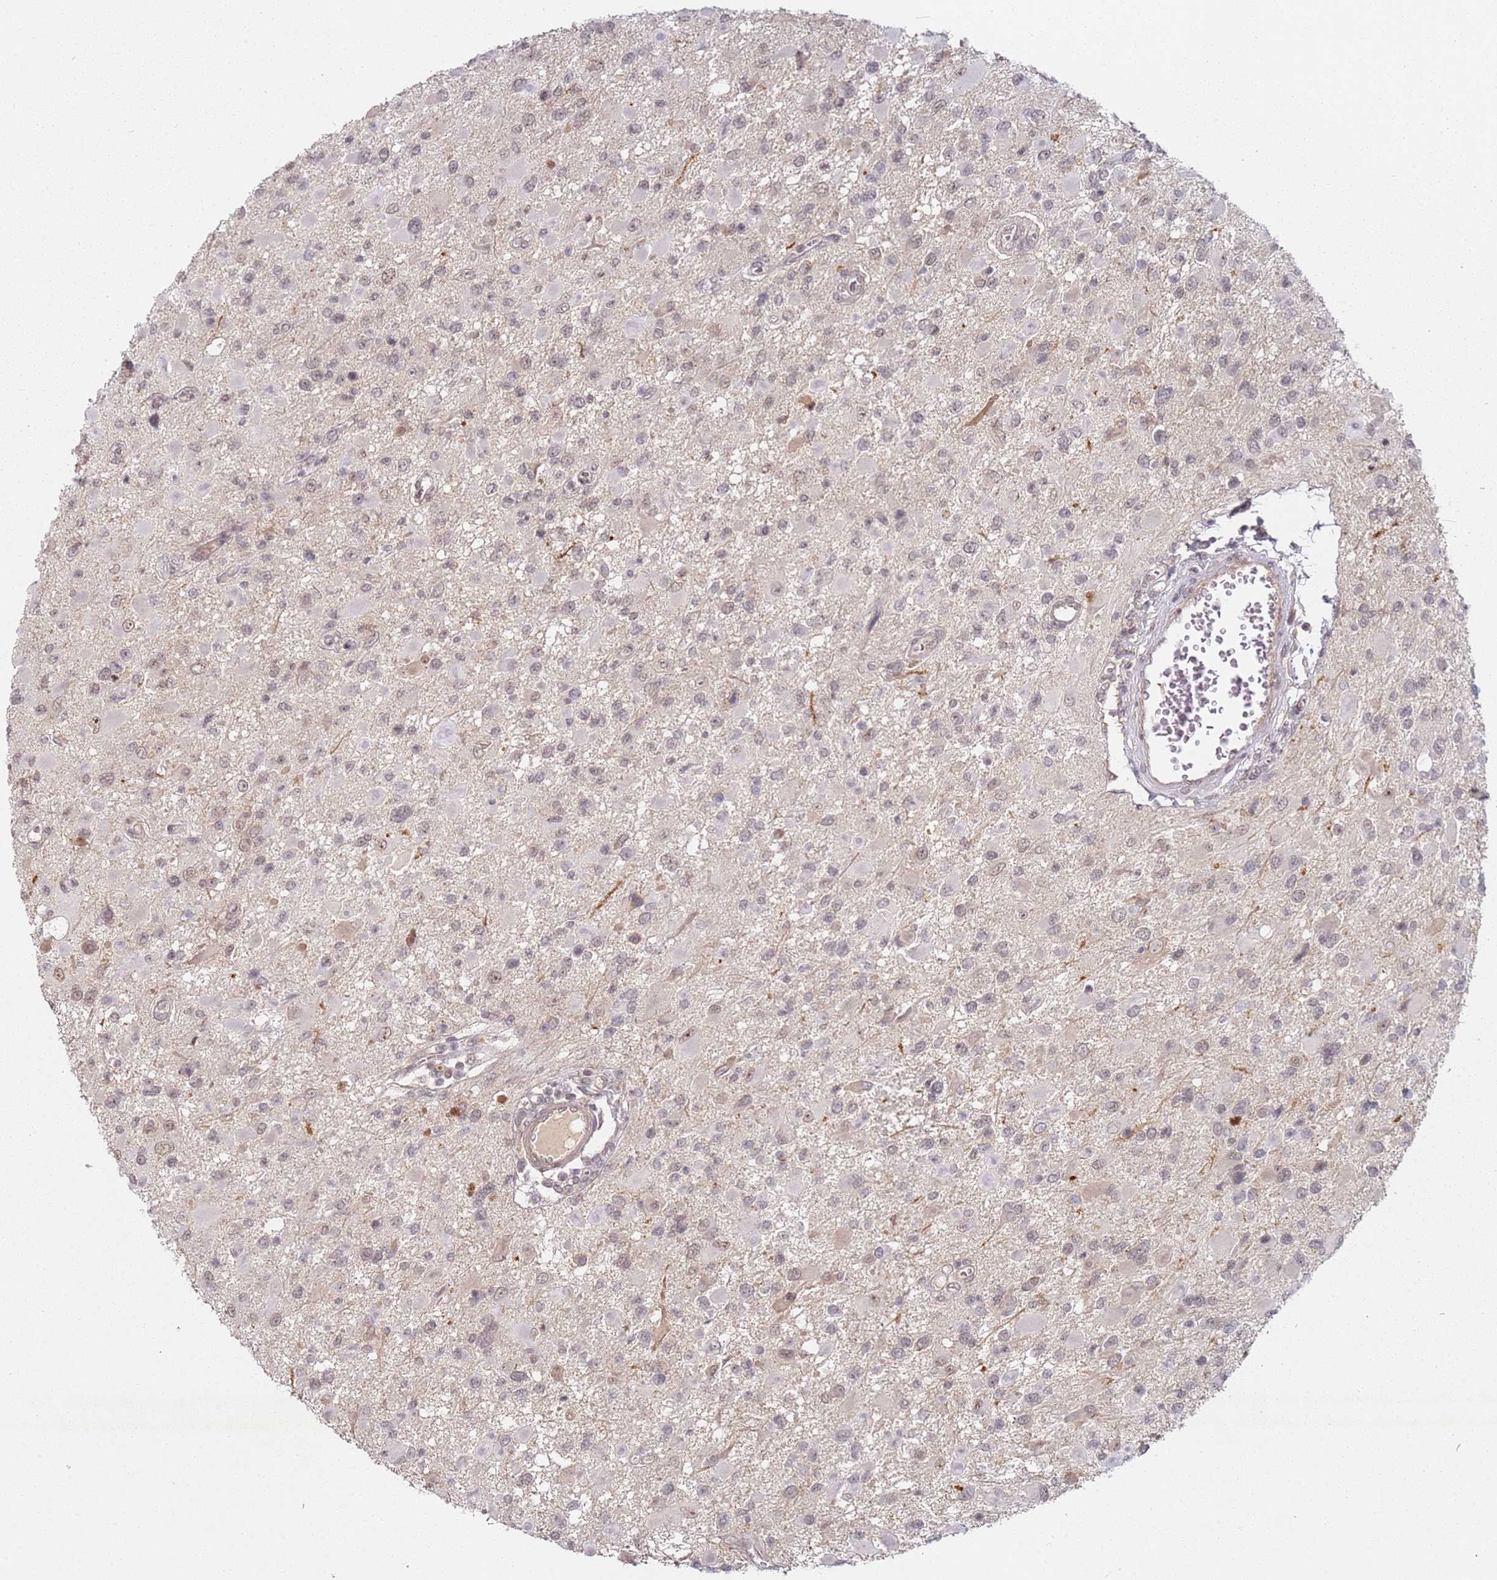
{"staining": {"intensity": "weak", "quantity": ">75%", "location": "nuclear"}, "tissue": "glioma", "cell_type": "Tumor cells", "image_type": "cancer", "snomed": [{"axis": "morphology", "description": "Glioma, malignant, High grade"}, {"axis": "topography", "description": "Brain"}], "caption": "This histopathology image demonstrates high-grade glioma (malignant) stained with IHC to label a protein in brown. The nuclear of tumor cells show weak positivity for the protein. Nuclei are counter-stained blue.", "gene": "ATF6B", "patient": {"sex": "male", "age": 53}}